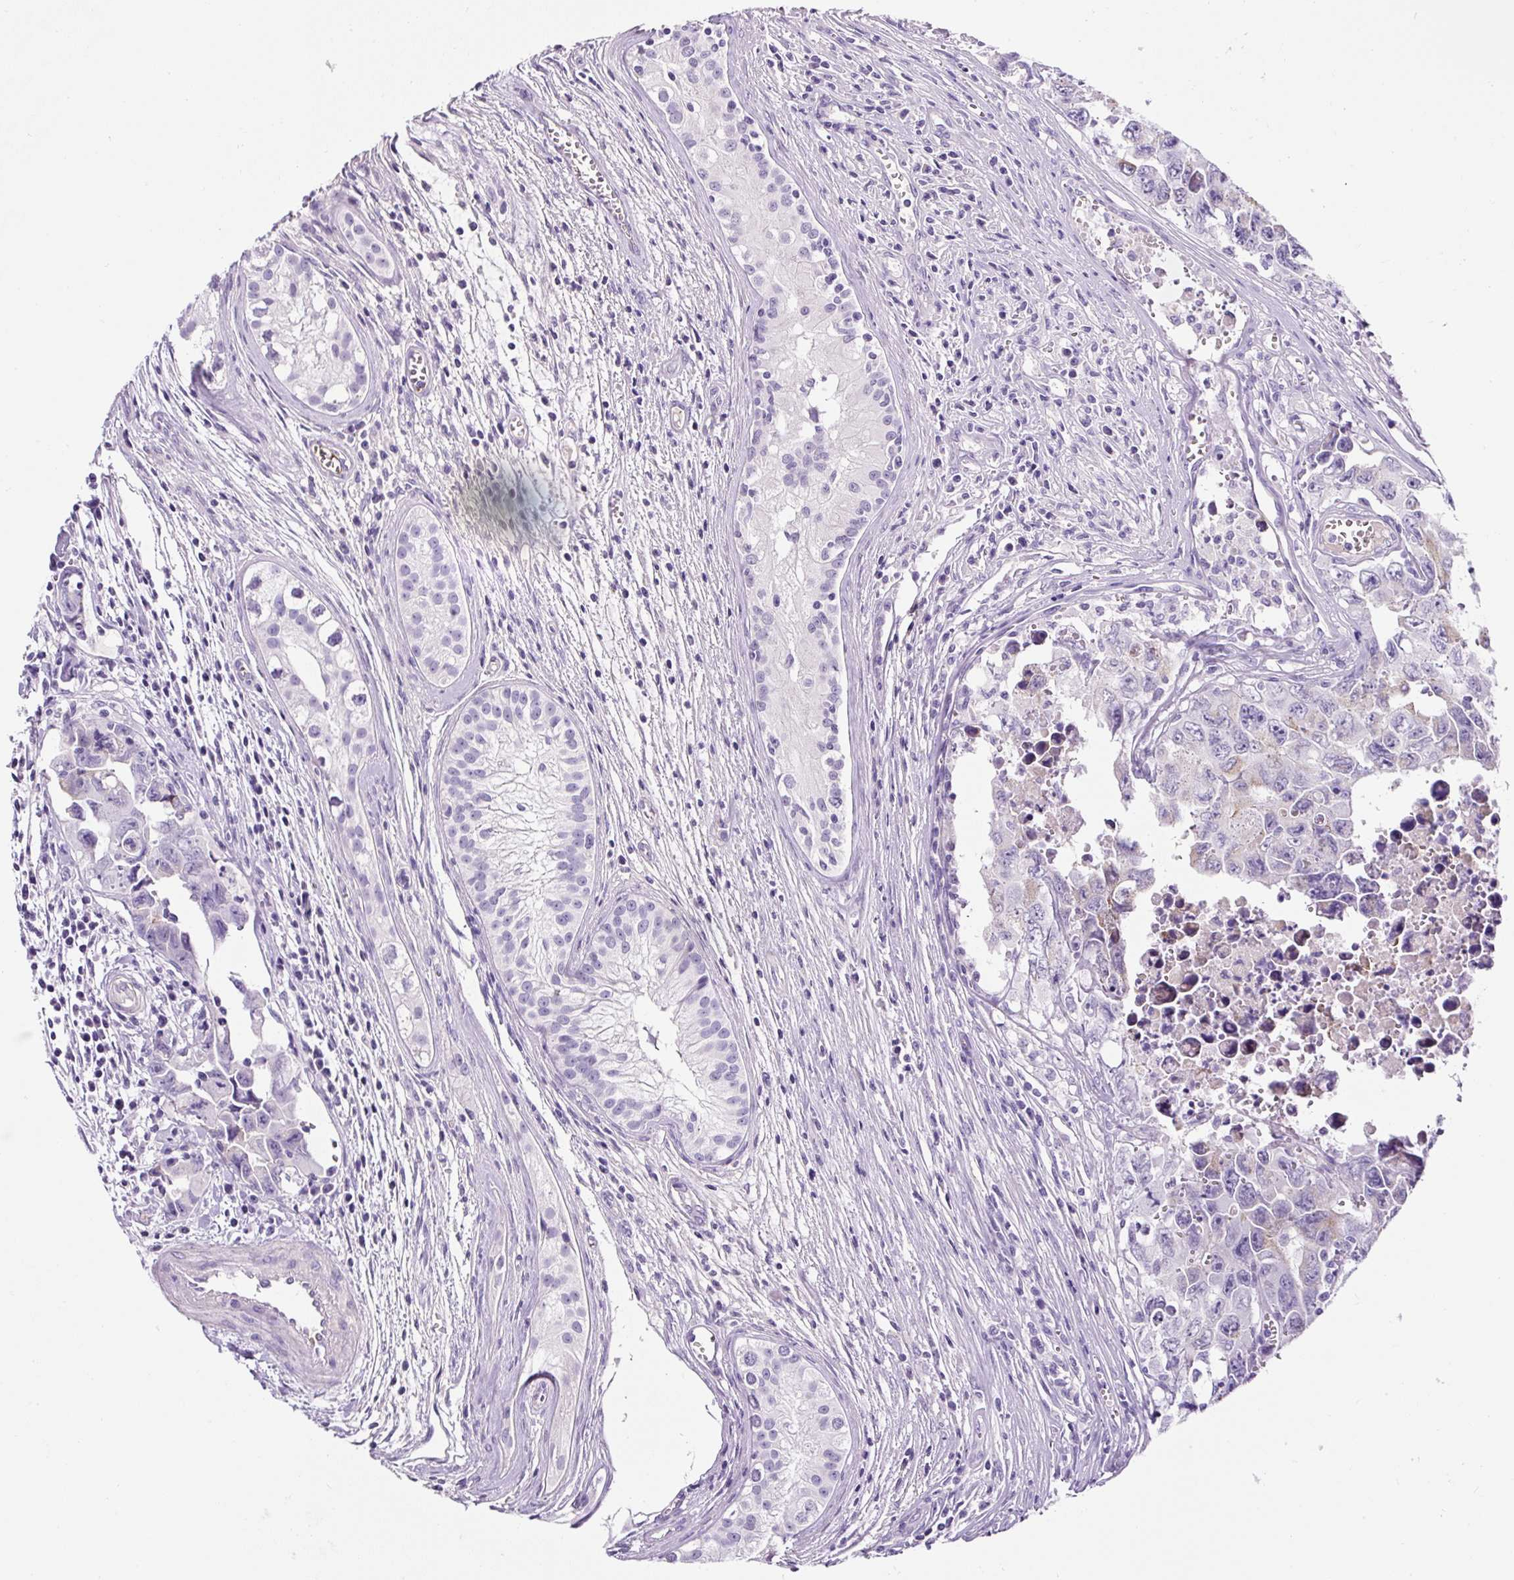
{"staining": {"intensity": "negative", "quantity": "none", "location": "none"}, "tissue": "testis cancer", "cell_type": "Tumor cells", "image_type": "cancer", "snomed": [{"axis": "morphology", "description": "Carcinoma, Embryonal, NOS"}, {"axis": "topography", "description": "Testis"}], "caption": "DAB immunohistochemical staining of testis cancer (embryonal carcinoma) demonstrates no significant staining in tumor cells.", "gene": "OR14A2", "patient": {"sex": "male", "age": 24}}